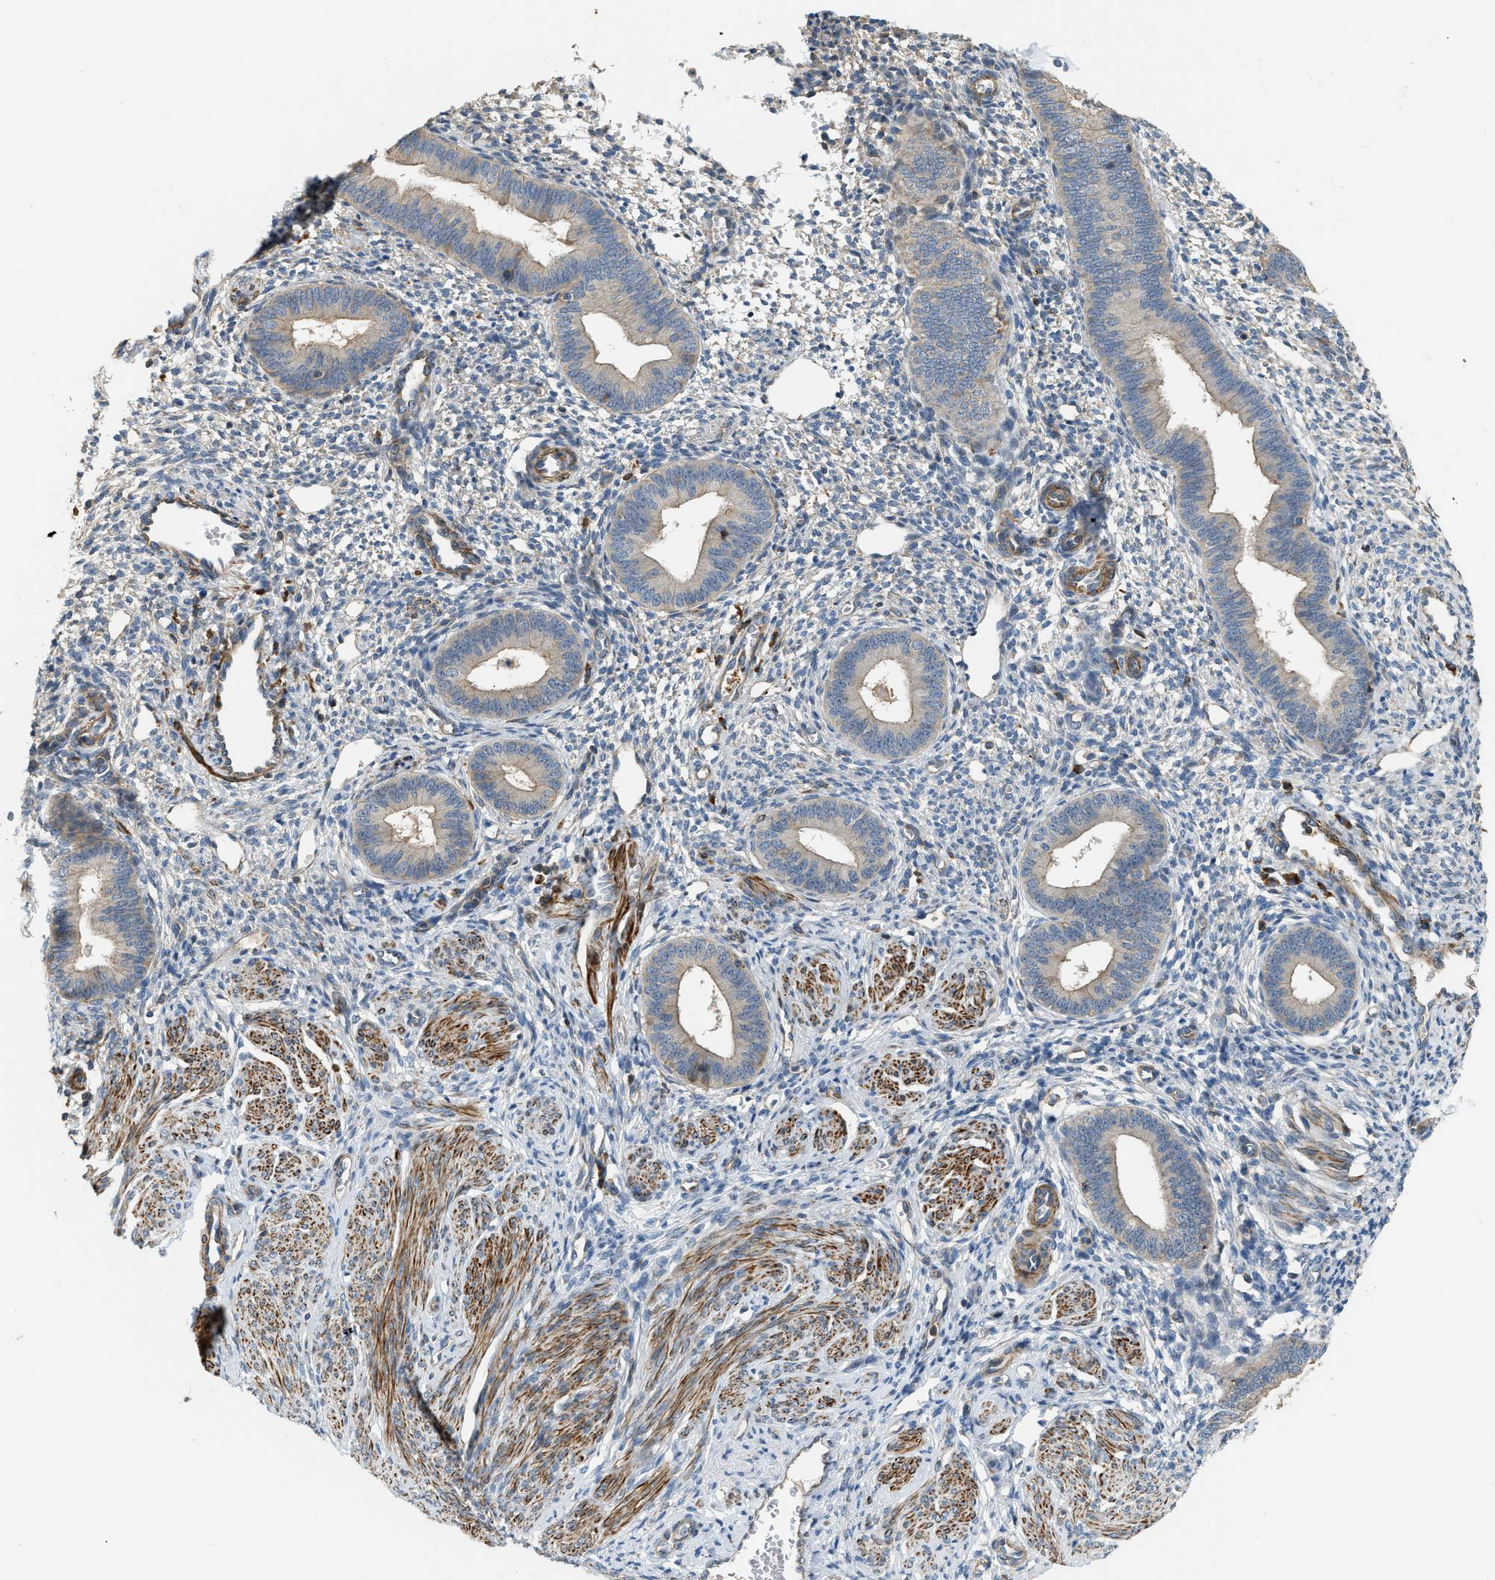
{"staining": {"intensity": "negative", "quantity": "none", "location": "none"}, "tissue": "endometrium", "cell_type": "Cells in endometrial stroma", "image_type": "normal", "snomed": [{"axis": "morphology", "description": "Normal tissue, NOS"}, {"axis": "topography", "description": "Endometrium"}], "caption": "A high-resolution image shows immunohistochemistry staining of unremarkable endometrium, which displays no significant positivity in cells in endometrial stroma.", "gene": "BTN3A2", "patient": {"sex": "female", "age": 46}}